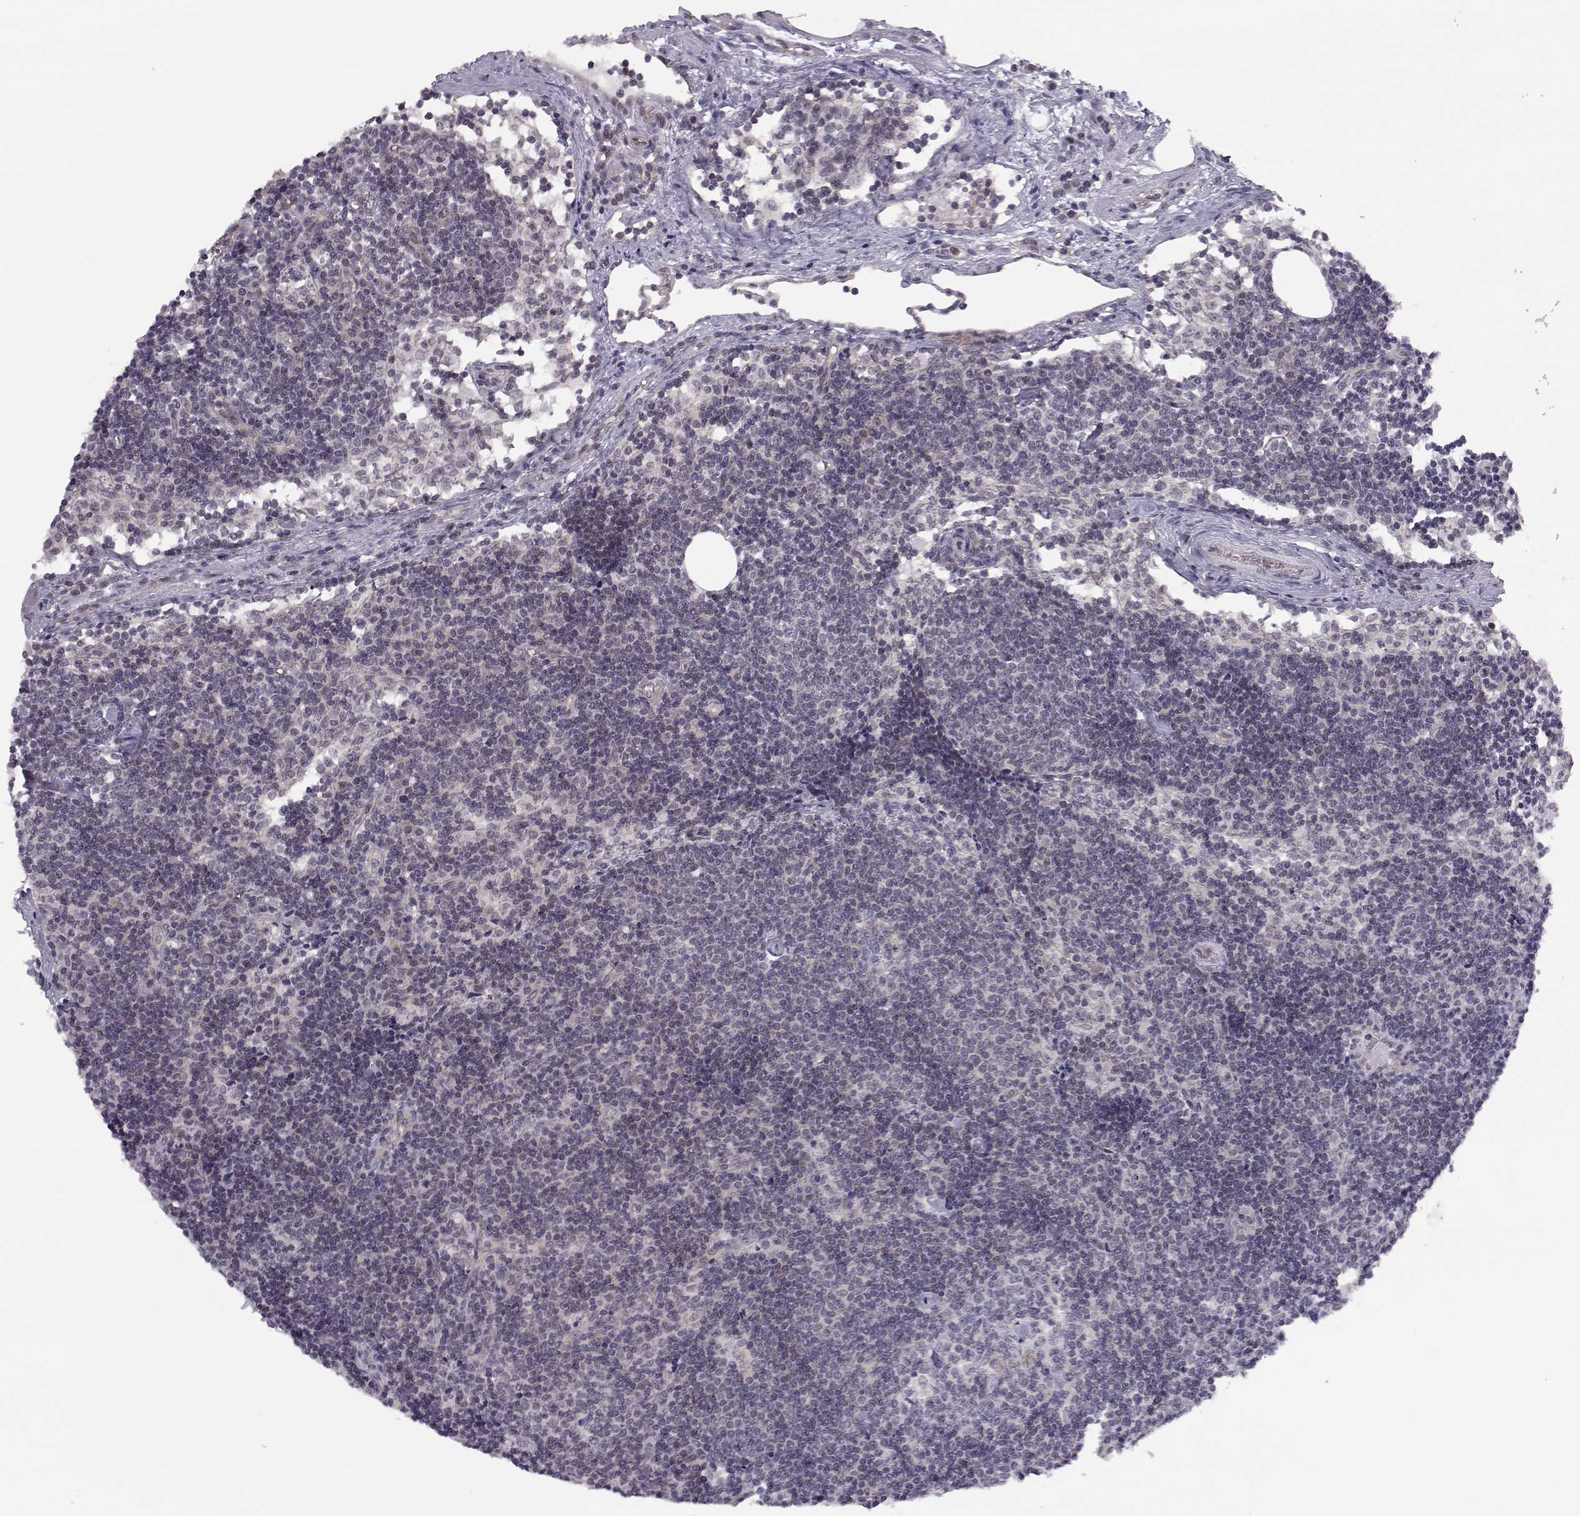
{"staining": {"intensity": "negative", "quantity": "none", "location": "none"}, "tissue": "lymph node", "cell_type": "Germinal center cells", "image_type": "normal", "snomed": [{"axis": "morphology", "description": "Normal tissue, NOS"}, {"axis": "topography", "description": "Lymph node"}], "caption": "A high-resolution image shows IHC staining of benign lymph node, which displays no significant expression in germinal center cells.", "gene": "KIF13B", "patient": {"sex": "female", "age": 34}}